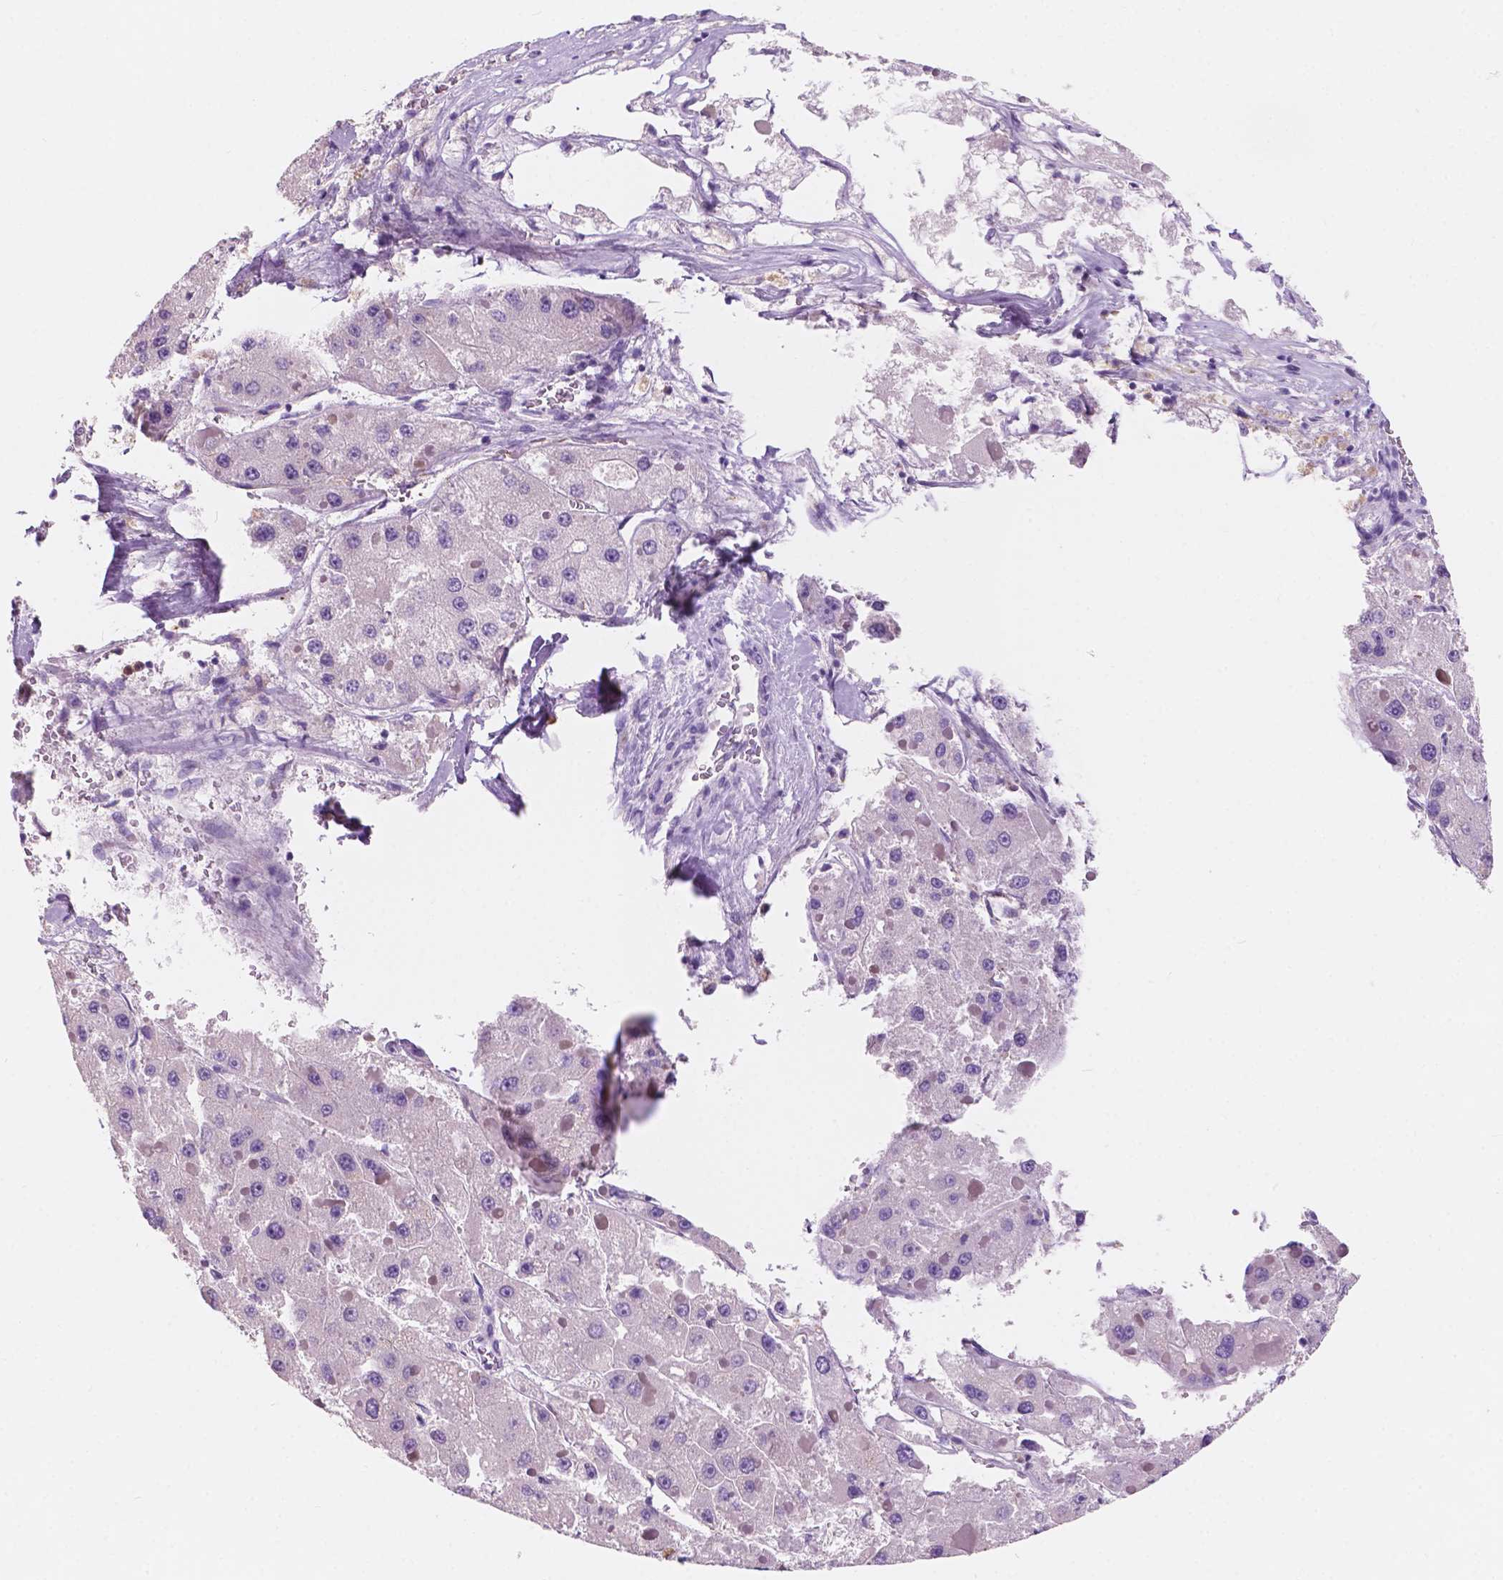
{"staining": {"intensity": "negative", "quantity": "none", "location": "none"}, "tissue": "liver cancer", "cell_type": "Tumor cells", "image_type": "cancer", "snomed": [{"axis": "morphology", "description": "Carcinoma, Hepatocellular, NOS"}, {"axis": "topography", "description": "Liver"}], "caption": "IHC of human liver cancer reveals no staining in tumor cells.", "gene": "SEMA4A", "patient": {"sex": "female", "age": 73}}